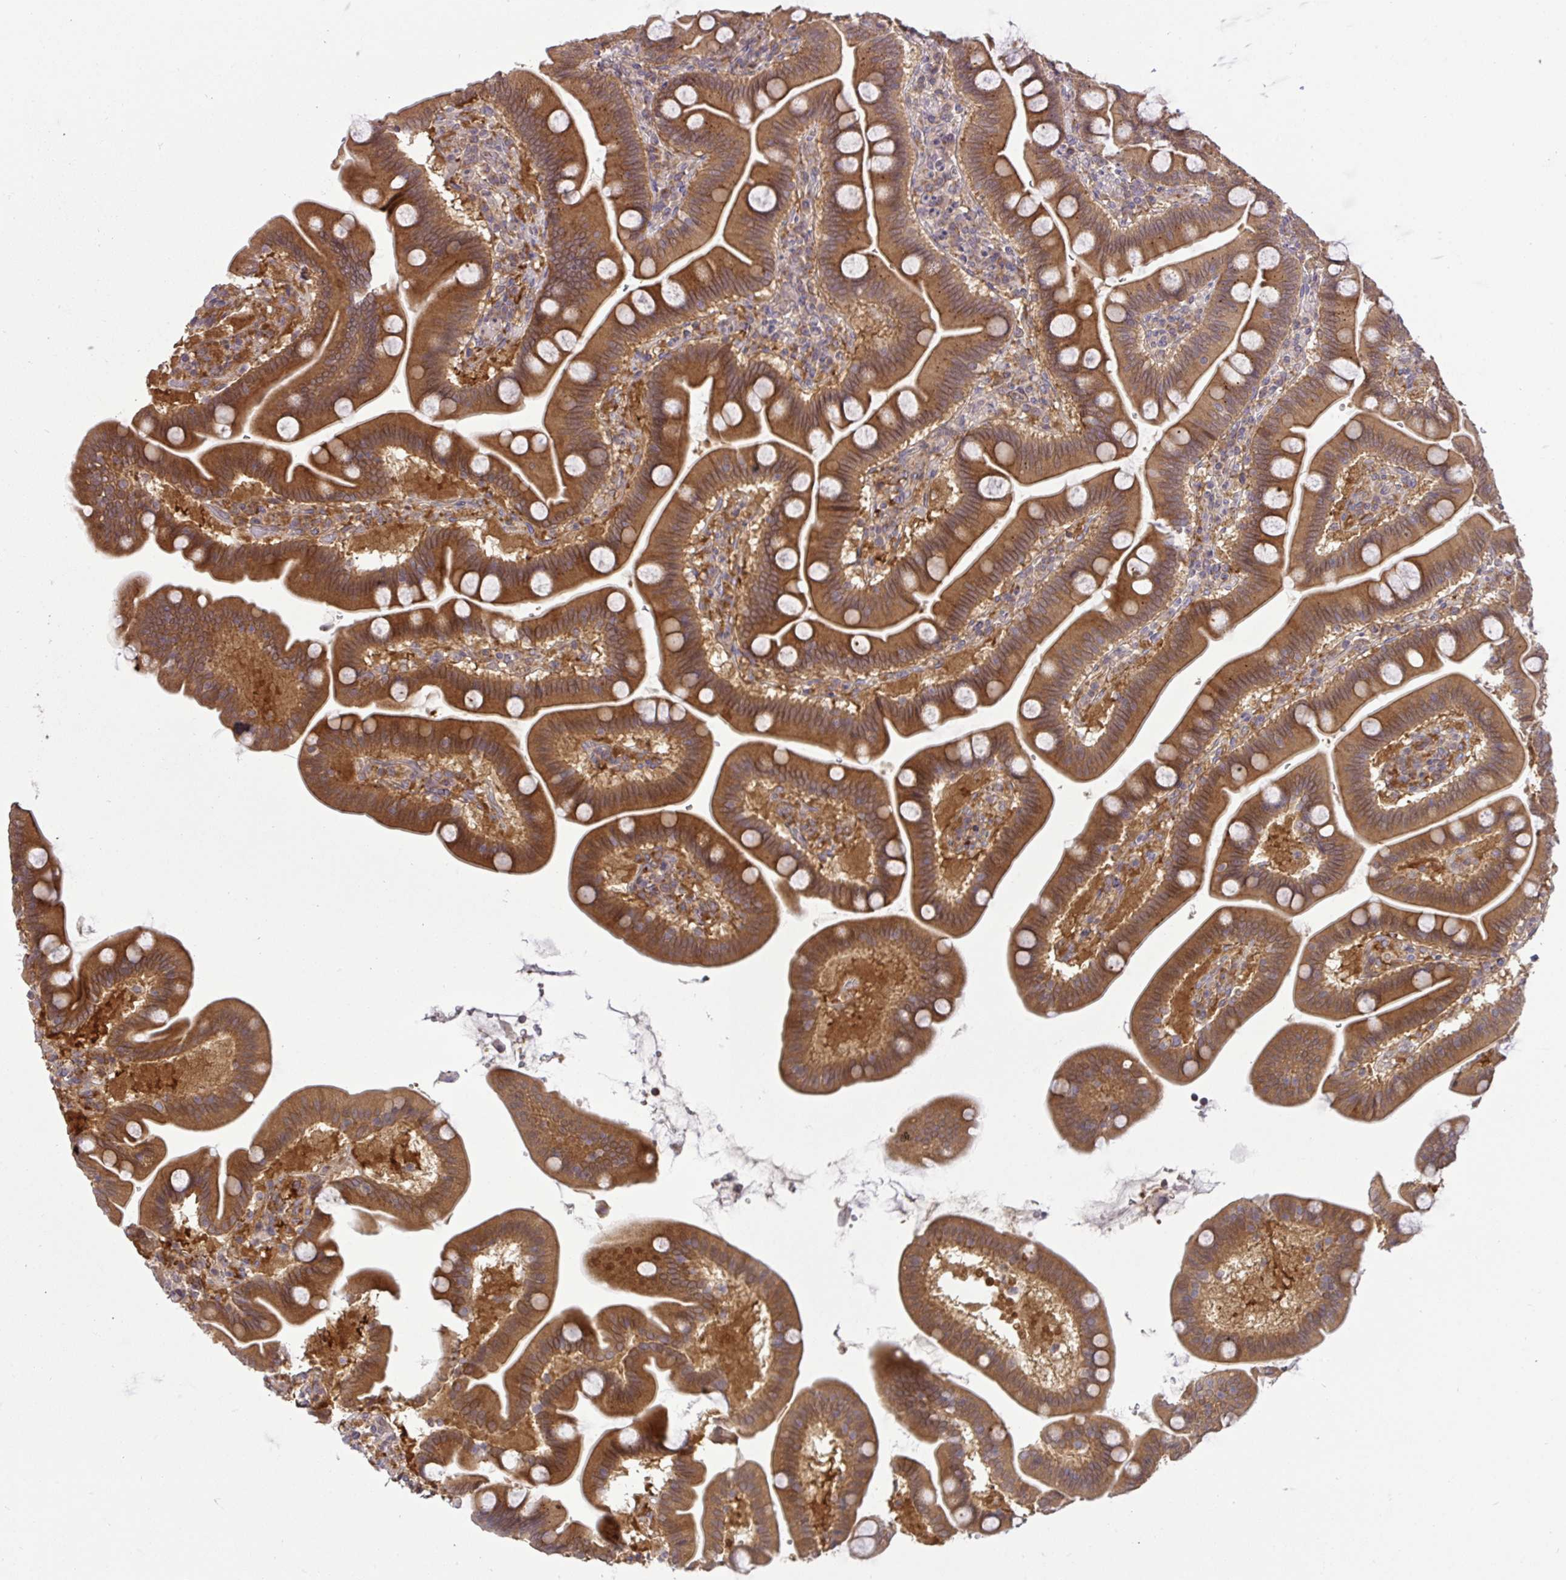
{"staining": {"intensity": "strong", "quantity": "25%-75%", "location": "cytoplasmic/membranous"}, "tissue": "duodenum", "cell_type": "Glandular cells", "image_type": "normal", "snomed": [{"axis": "morphology", "description": "Normal tissue, NOS"}, {"axis": "topography", "description": "Duodenum"}], "caption": "Duodenum stained with DAB immunohistochemistry reveals high levels of strong cytoplasmic/membranous expression in about 25%-75% of glandular cells.", "gene": "SLC9A6", "patient": {"sex": "male", "age": 59}}